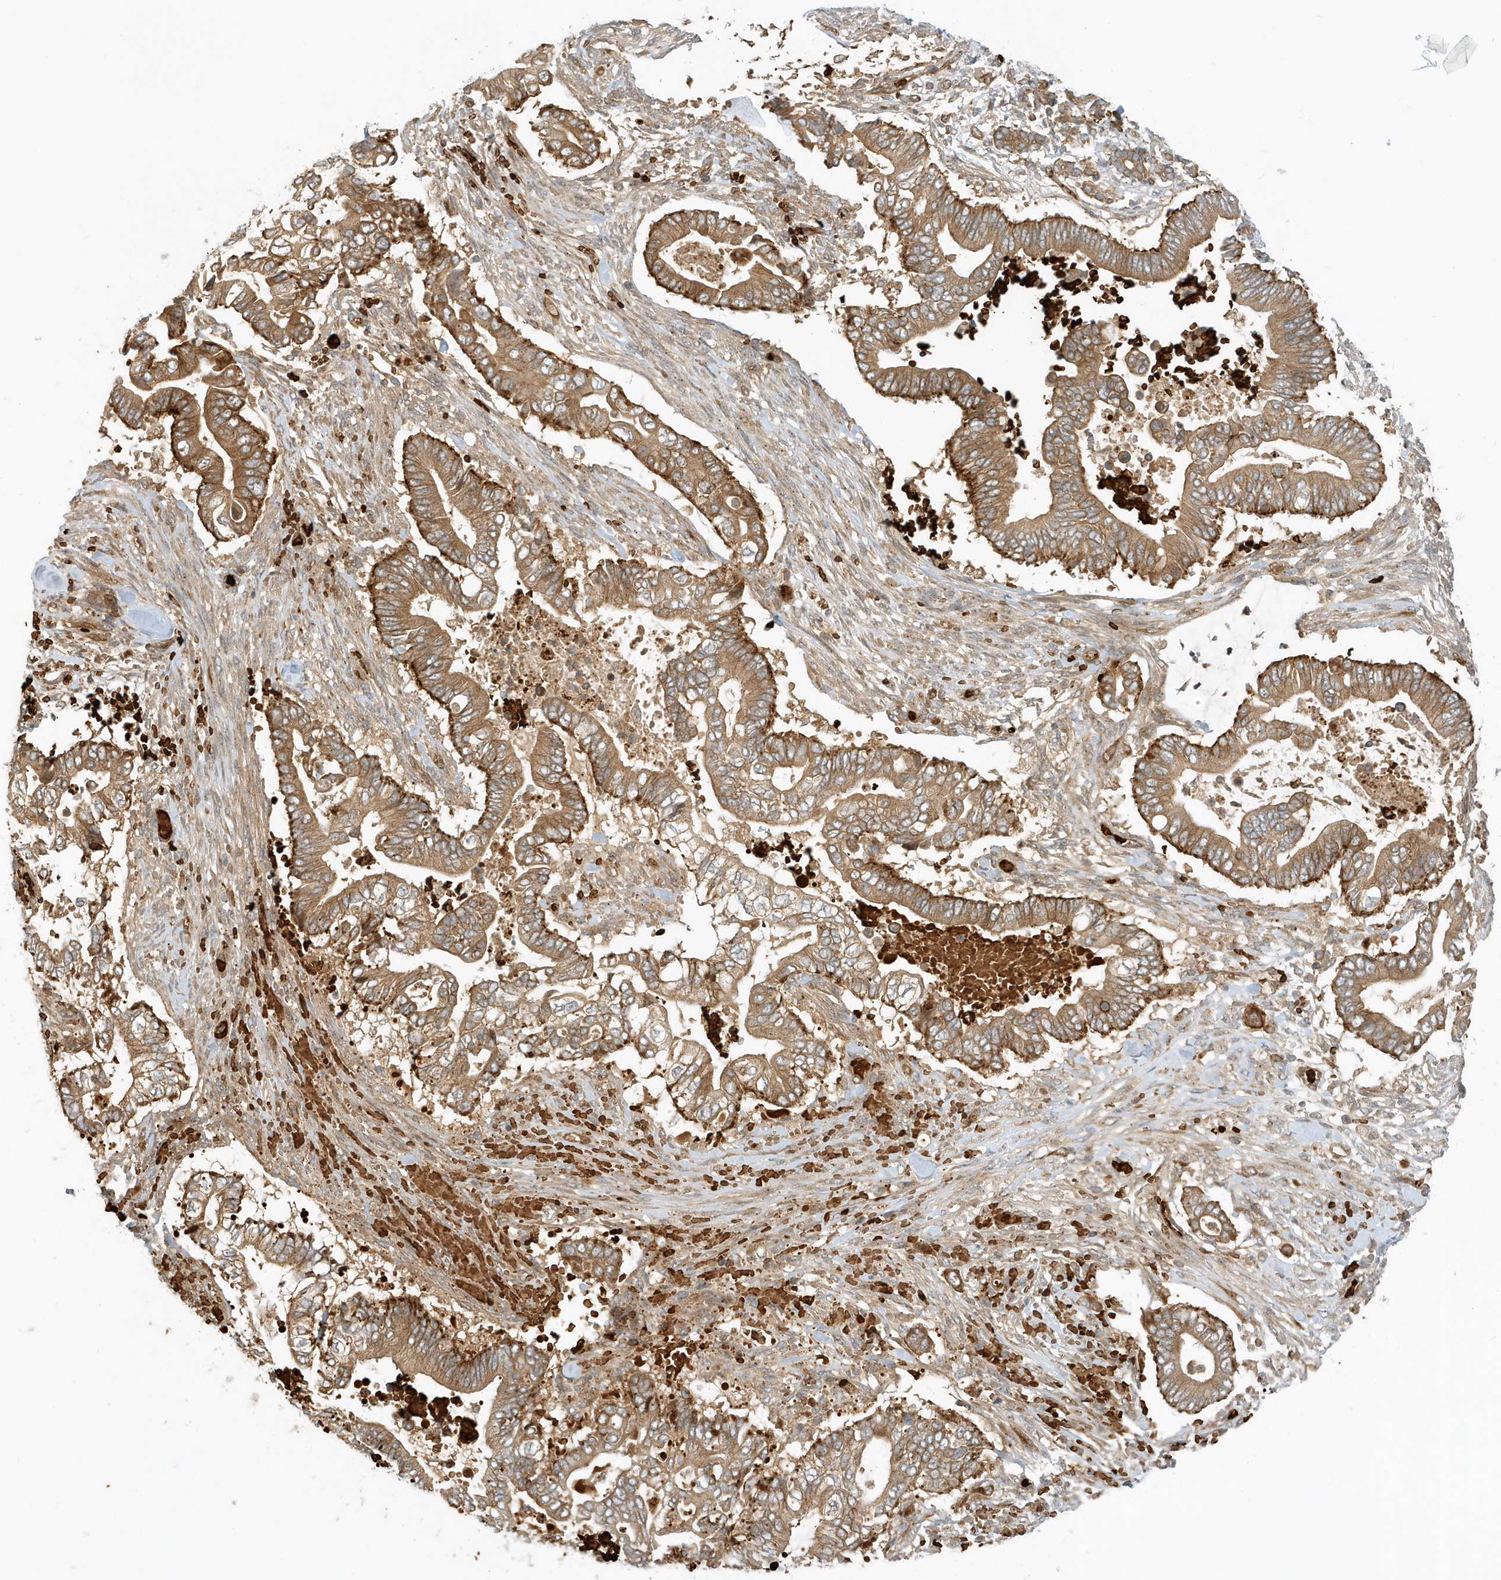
{"staining": {"intensity": "moderate", "quantity": ">75%", "location": "cytoplasmic/membranous"}, "tissue": "pancreatic cancer", "cell_type": "Tumor cells", "image_type": "cancer", "snomed": [{"axis": "morphology", "description": "Adenocarcinoma, NOS"}, {"axis": "topography", "description": "Pancreas"}], "caption": "Pancreatic cancer tissue reveals moderate cytoplasmic/membranous staining in approximately >75% of tumor cells", "gene": "FYCO1", "patient": {"sex": "male", "age": 68}}